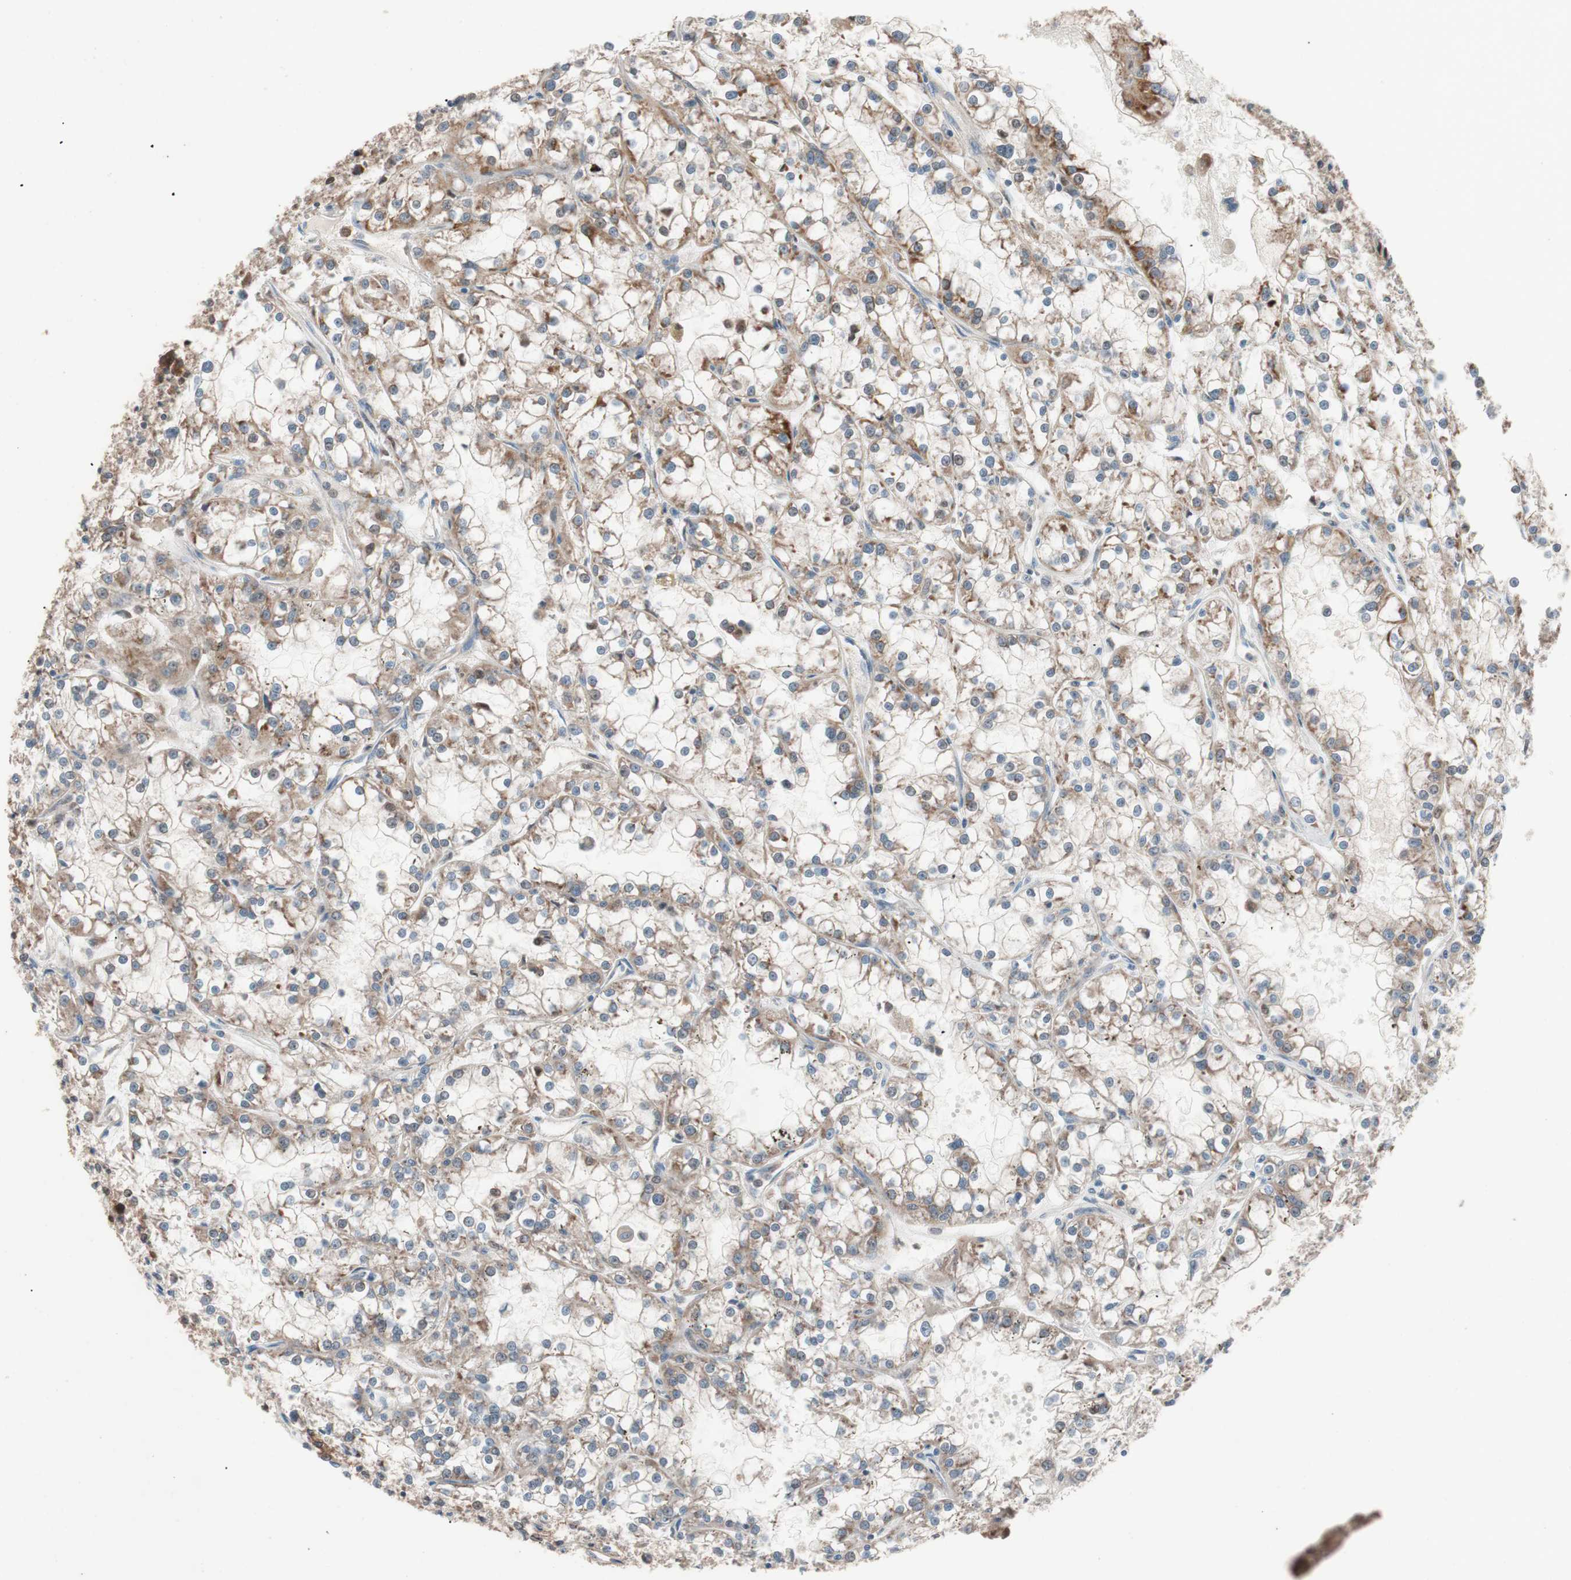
{"staining": {"intensity": "strong", "quantity": ">75%", "location": "cytoplasmic/membranous"}, "tissue": "renal cancer", "cell_type": "Tumor cells", "image_type": "cancer", "snomed": [{"axis": "morphology", "description": "Adenocarcinoma, NOS"}, {"axis": "topography", "description": "Kidney"}], "caption": "Human adenocarcinoma (renal) stained with a brown dye exhibits strong cytoplasmic/membranous positive staining in approximately >75% of tumor cells.", "gene": "FAAH", "patient": {"sex": "female", "age": 52}}